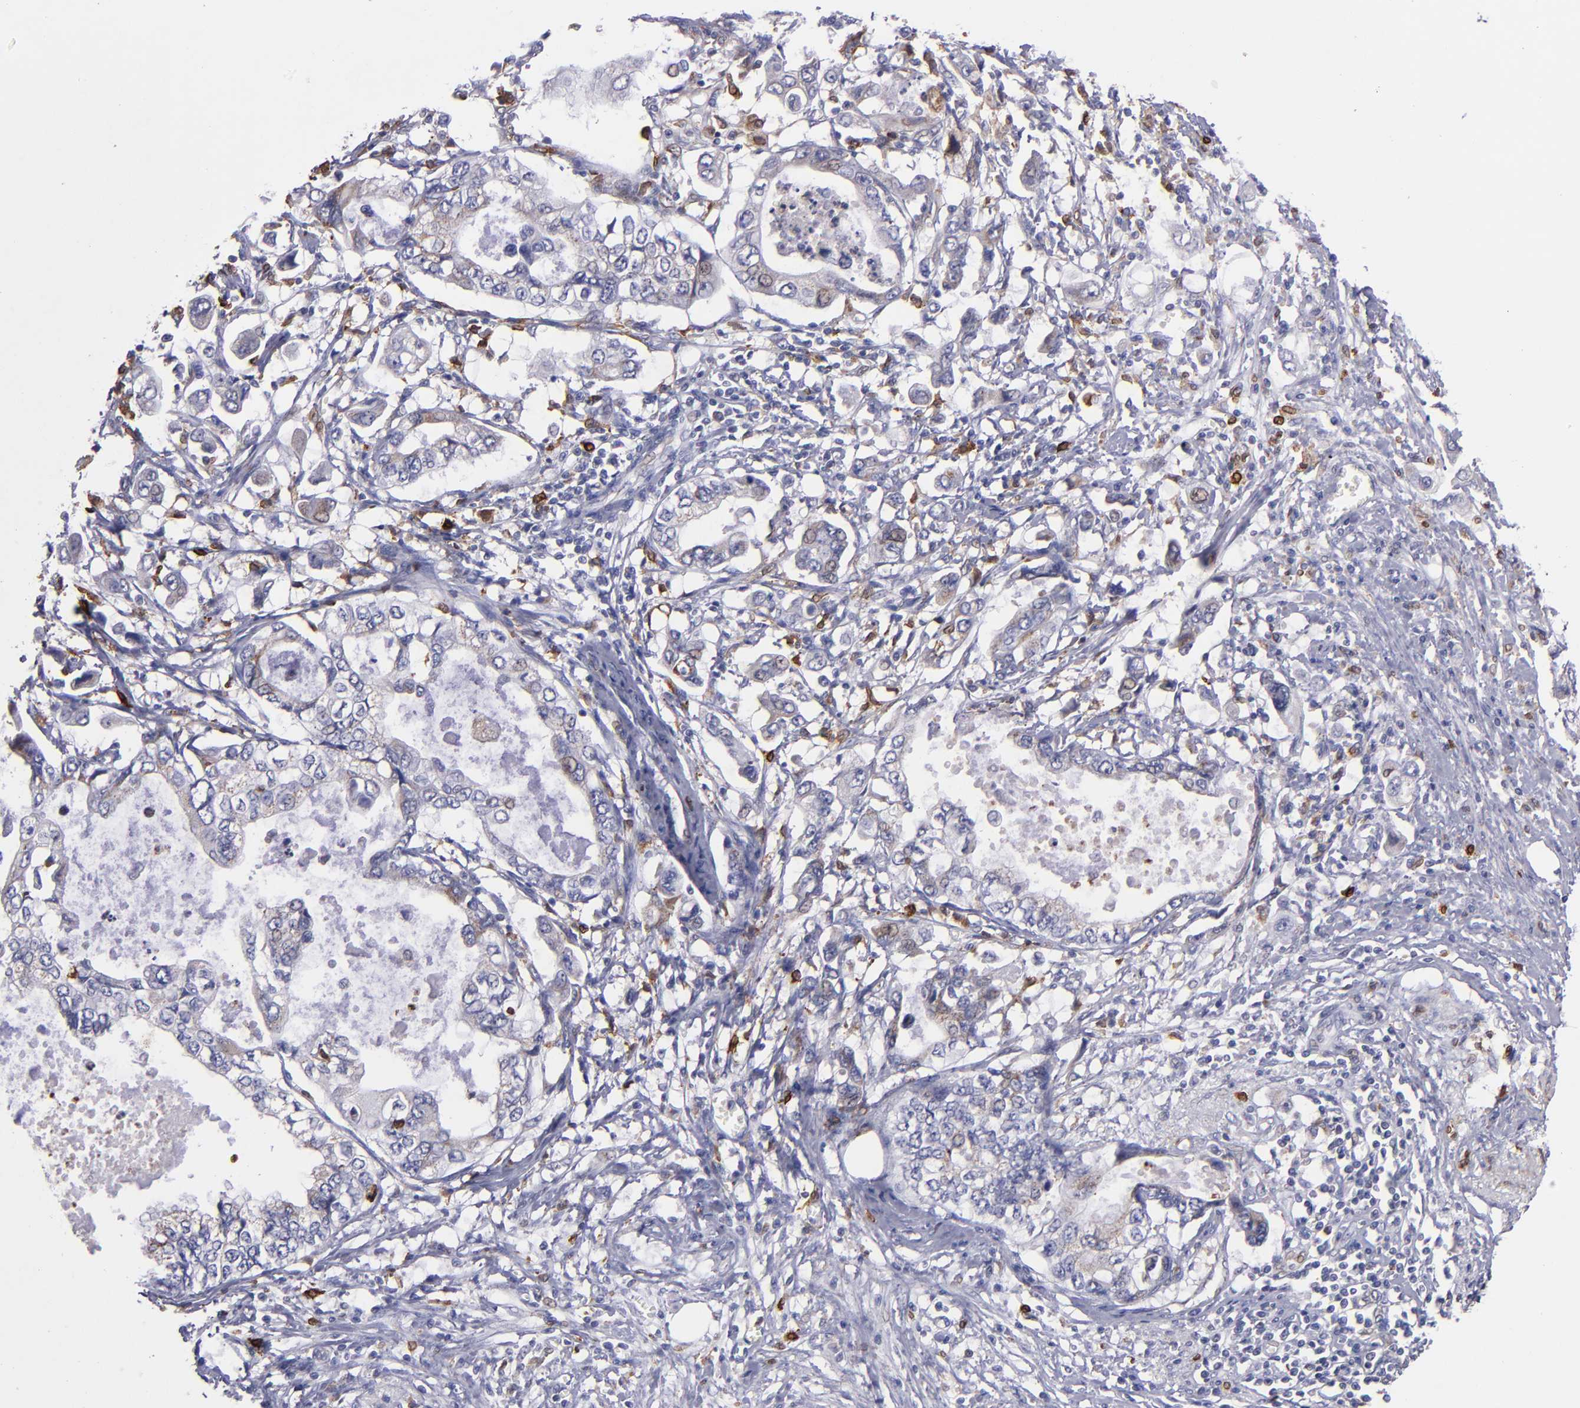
{"staining": {"intensity": "weak", "quantity": "<25%", "location": "cytoplasmic/membranous"}, "tissue": "stomach cancer", "cell_type": "Tumor cells", "image_type": "cancer", "snomed": [{"axis": "morphology", "description": "Adenocarcinoma, NOS"}, {"axis": "topography", "description": "Pancreas"}, {"axis": "topography", "description": "Stomach, upper"}], "caption": "The IHC histopathology image has no significant expression in tumor cells of adenocarcinoma (stomach) tissue.", "gene": "PTGS1", "patient": {"sex": "male", "age": 77}}